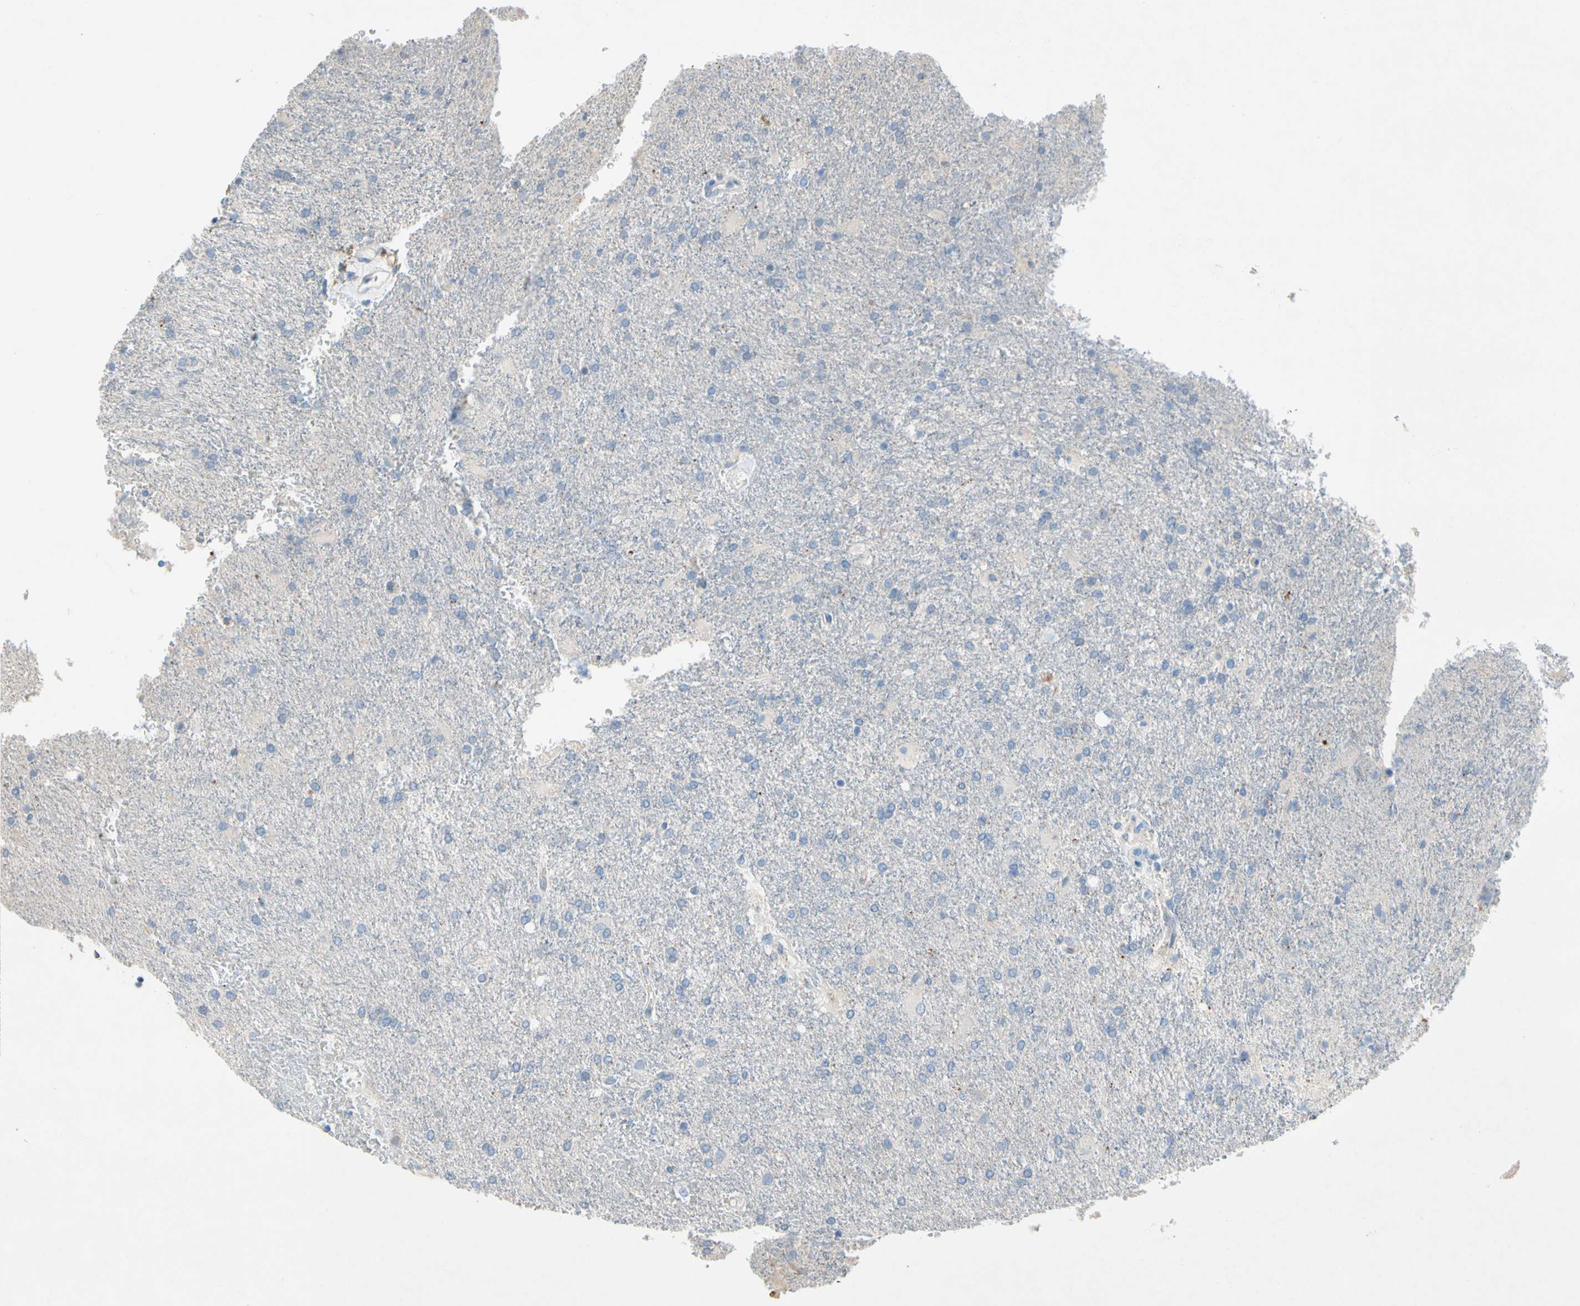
{"staining": {"intensity": "negative", "quantity": "none", "location": "none"}, "tissue": "glioma", "cell_type": "Tumor cells", "image_type": "cancer", "snomed": [{"axis": "morphology", "description": "Glioma, malignant, High grade"}, {"axis": "topography", "description": "Brain"}], "caption": "Glioma was stained to show a protein in brown. There is no significant staining in tumor cells.", "gene": "NDFIP2", "patient": {"sex": "male", "age": 71}}